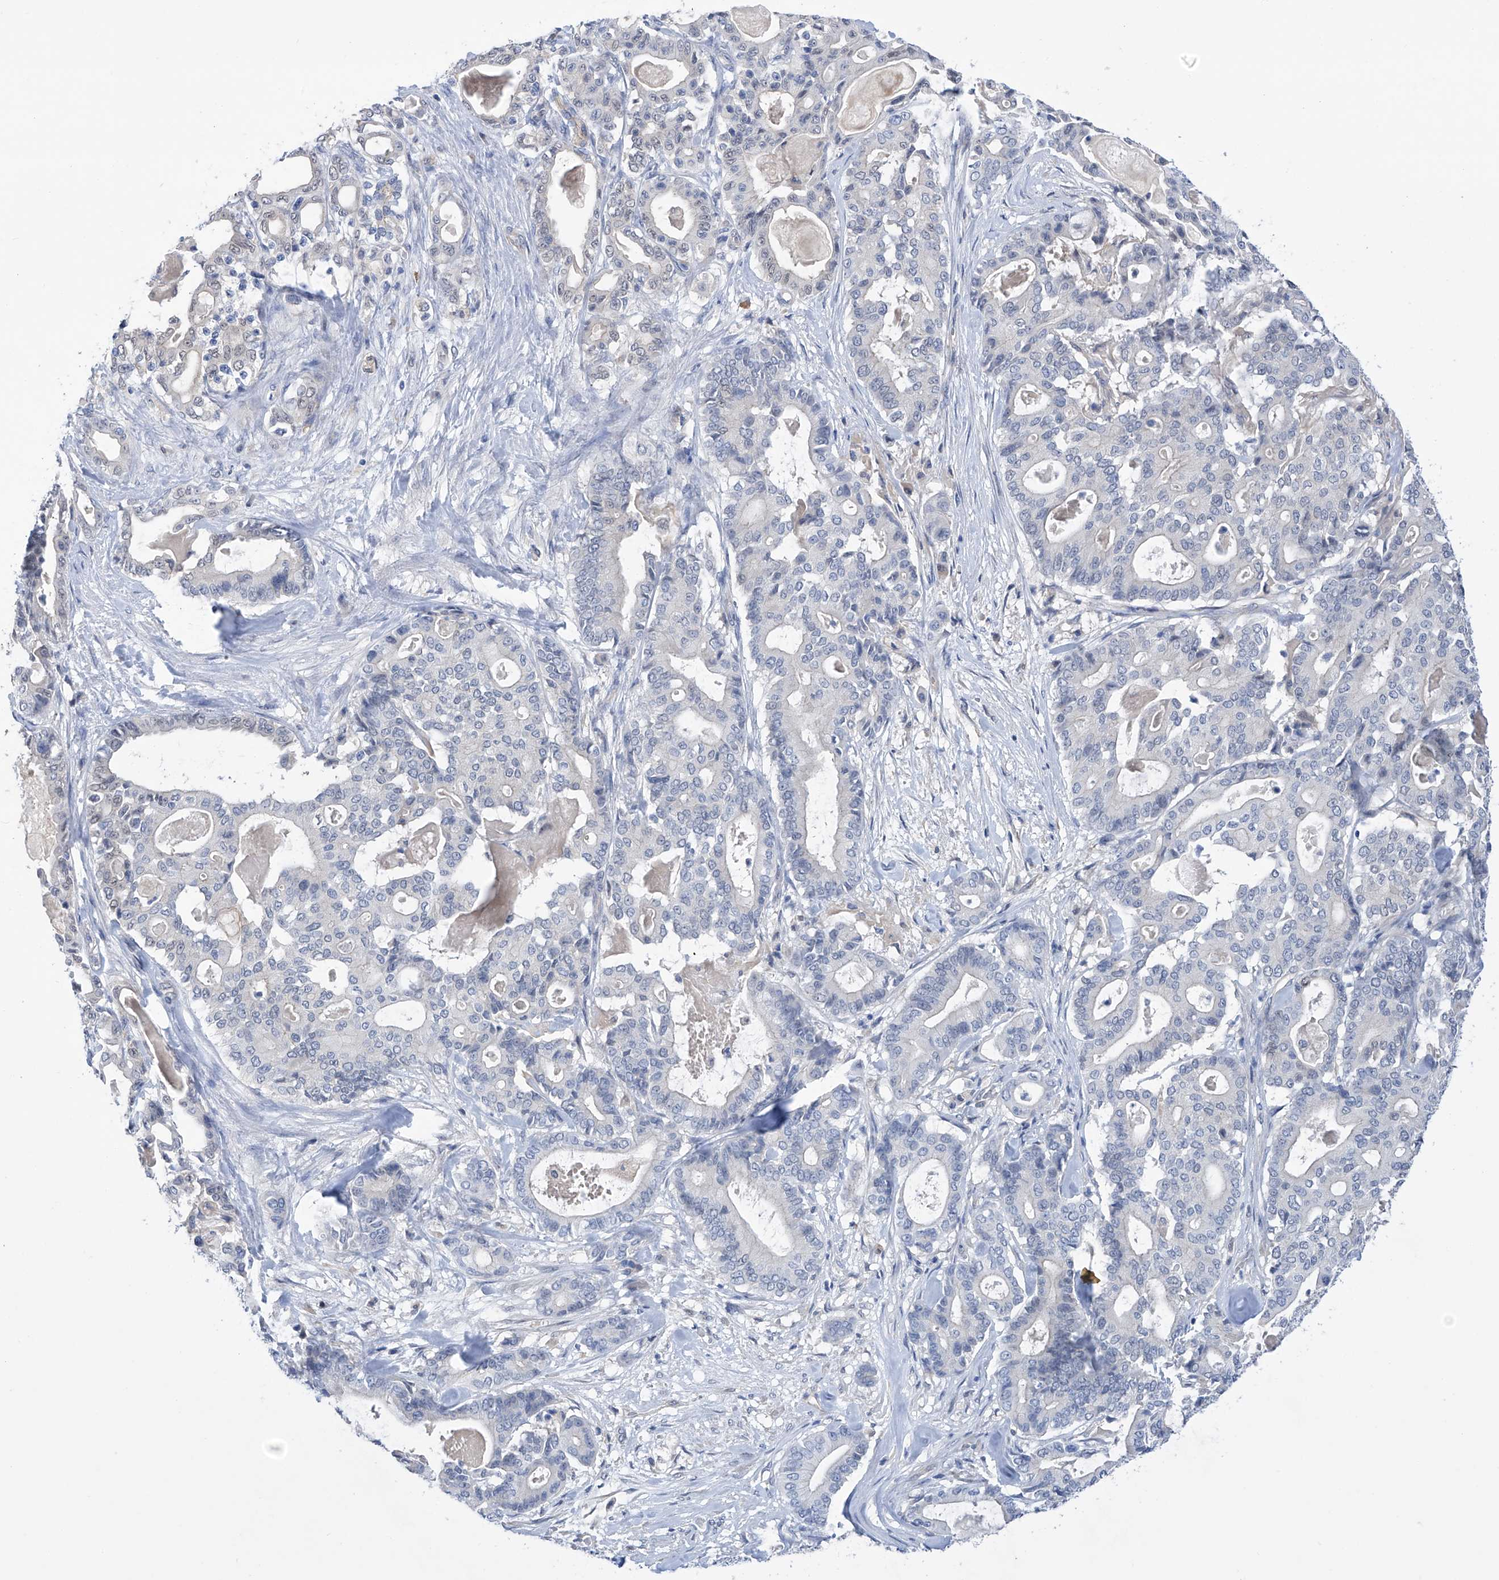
{"staining": {"intensity": "negative", "quantity": "none", "location": "none"}, "tissue": "pancreatic cancer", "cell_type": "Tumor cells", "image_type": "cancer", "snomed": [{"axis": "morphology", "description": "Adenocarcinoma, NOS"}, {"axis": "topography", "description": "Pancreas"}], "caption": "Immunohistochemistry histopathology image of neoplastic tissue: pancreatic cancer stained with DAB shows no significant protein expression in tumor cells.", "gene": "PGM3", "patient": {"sex": "male", "age": 63}}